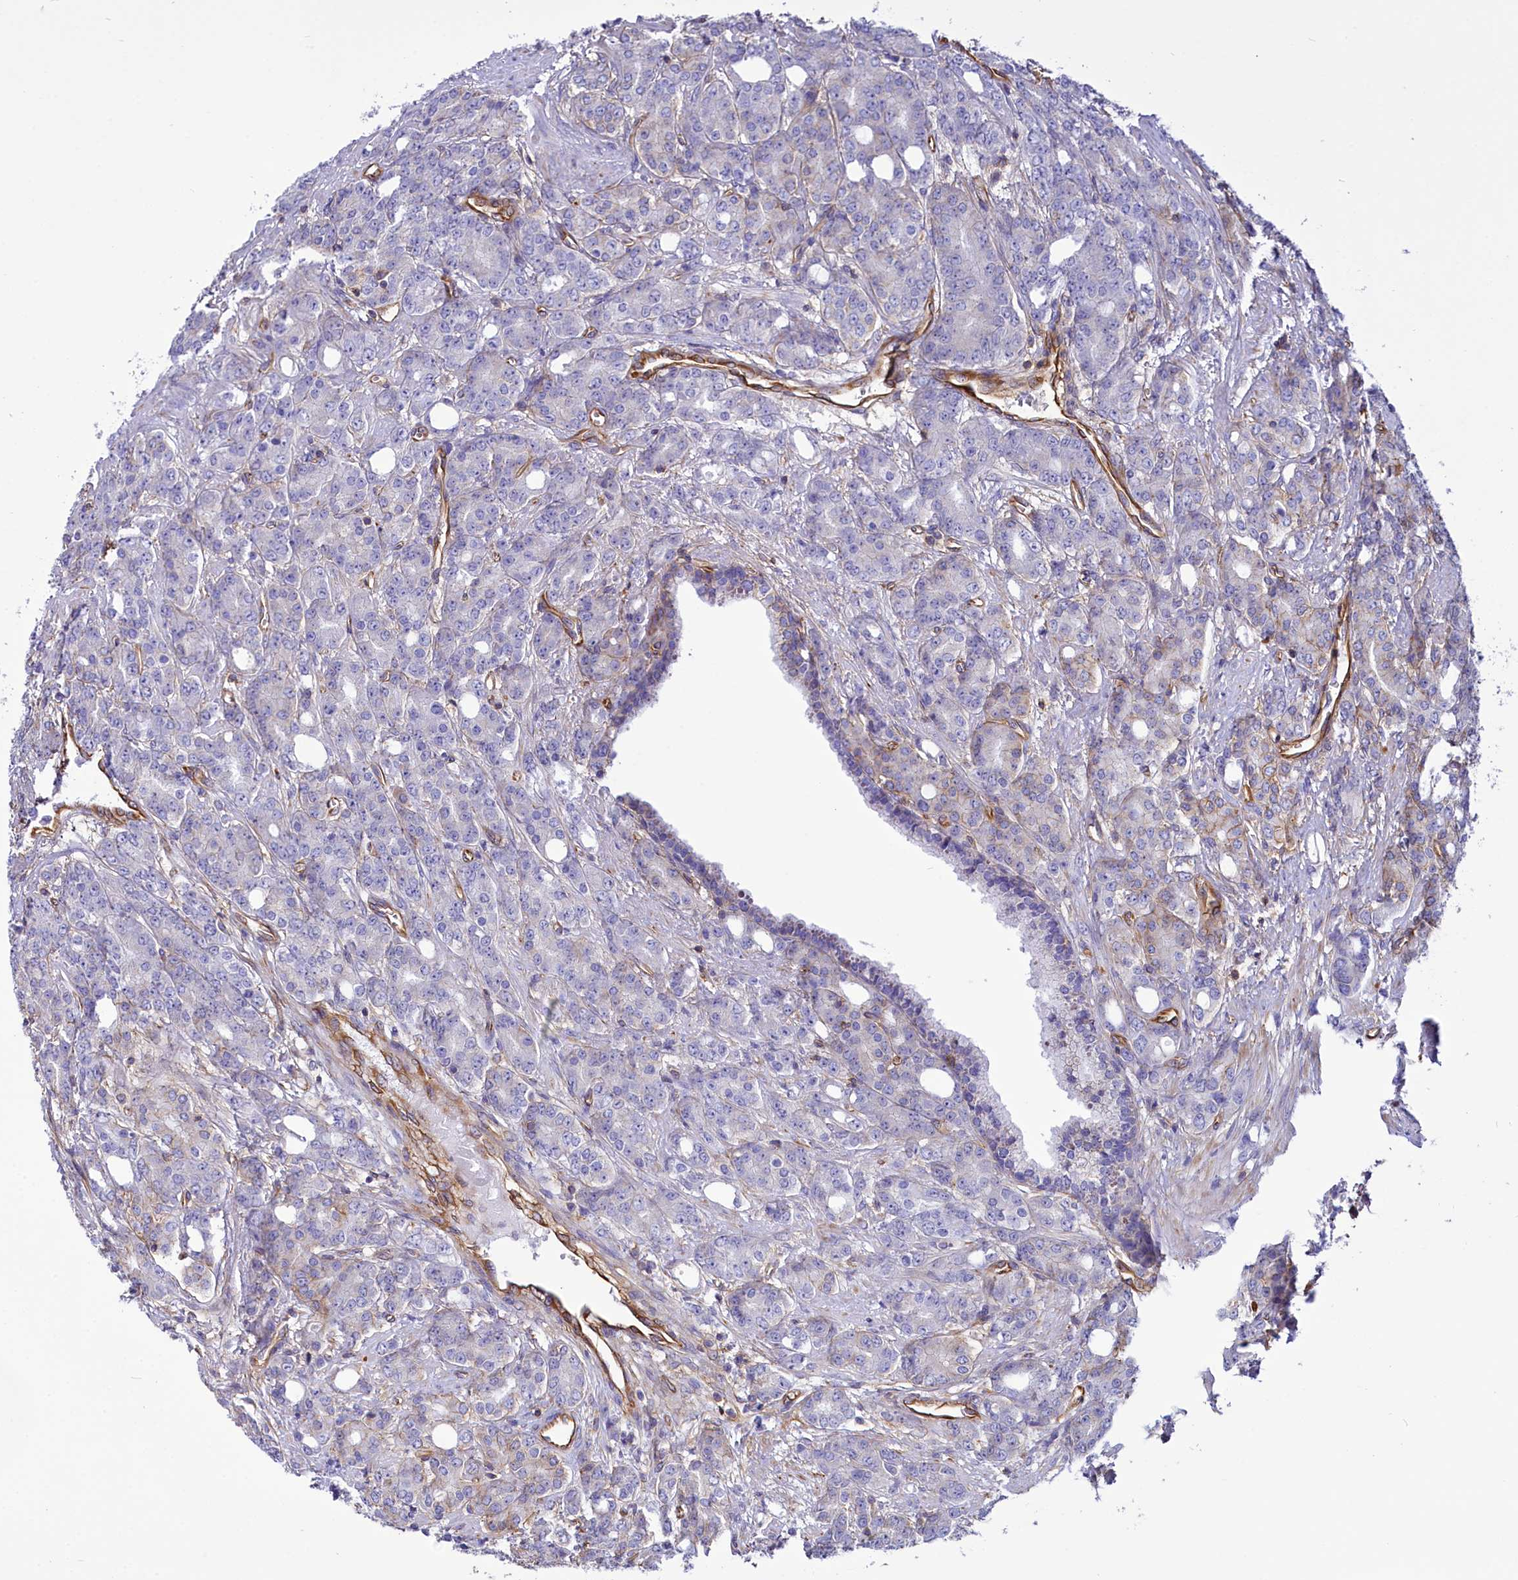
{"staining": {"intensity": "negative", "quantity": "none", "location": "none"}, "tissue": "prostate cancer", "cell_type": "Tumor cells", "image_type": "cancer", "snomed": [{"axis": "morphology", "description": "Adenocarcinoma, High grade"}, {"axis": "topography", "description": "Prostate"}], "caption": "A micrograph of human prostate cancer is negative for staining in tumor cells.", "gene": "CD99", "patient": {"sex": "male", "age": 62}}